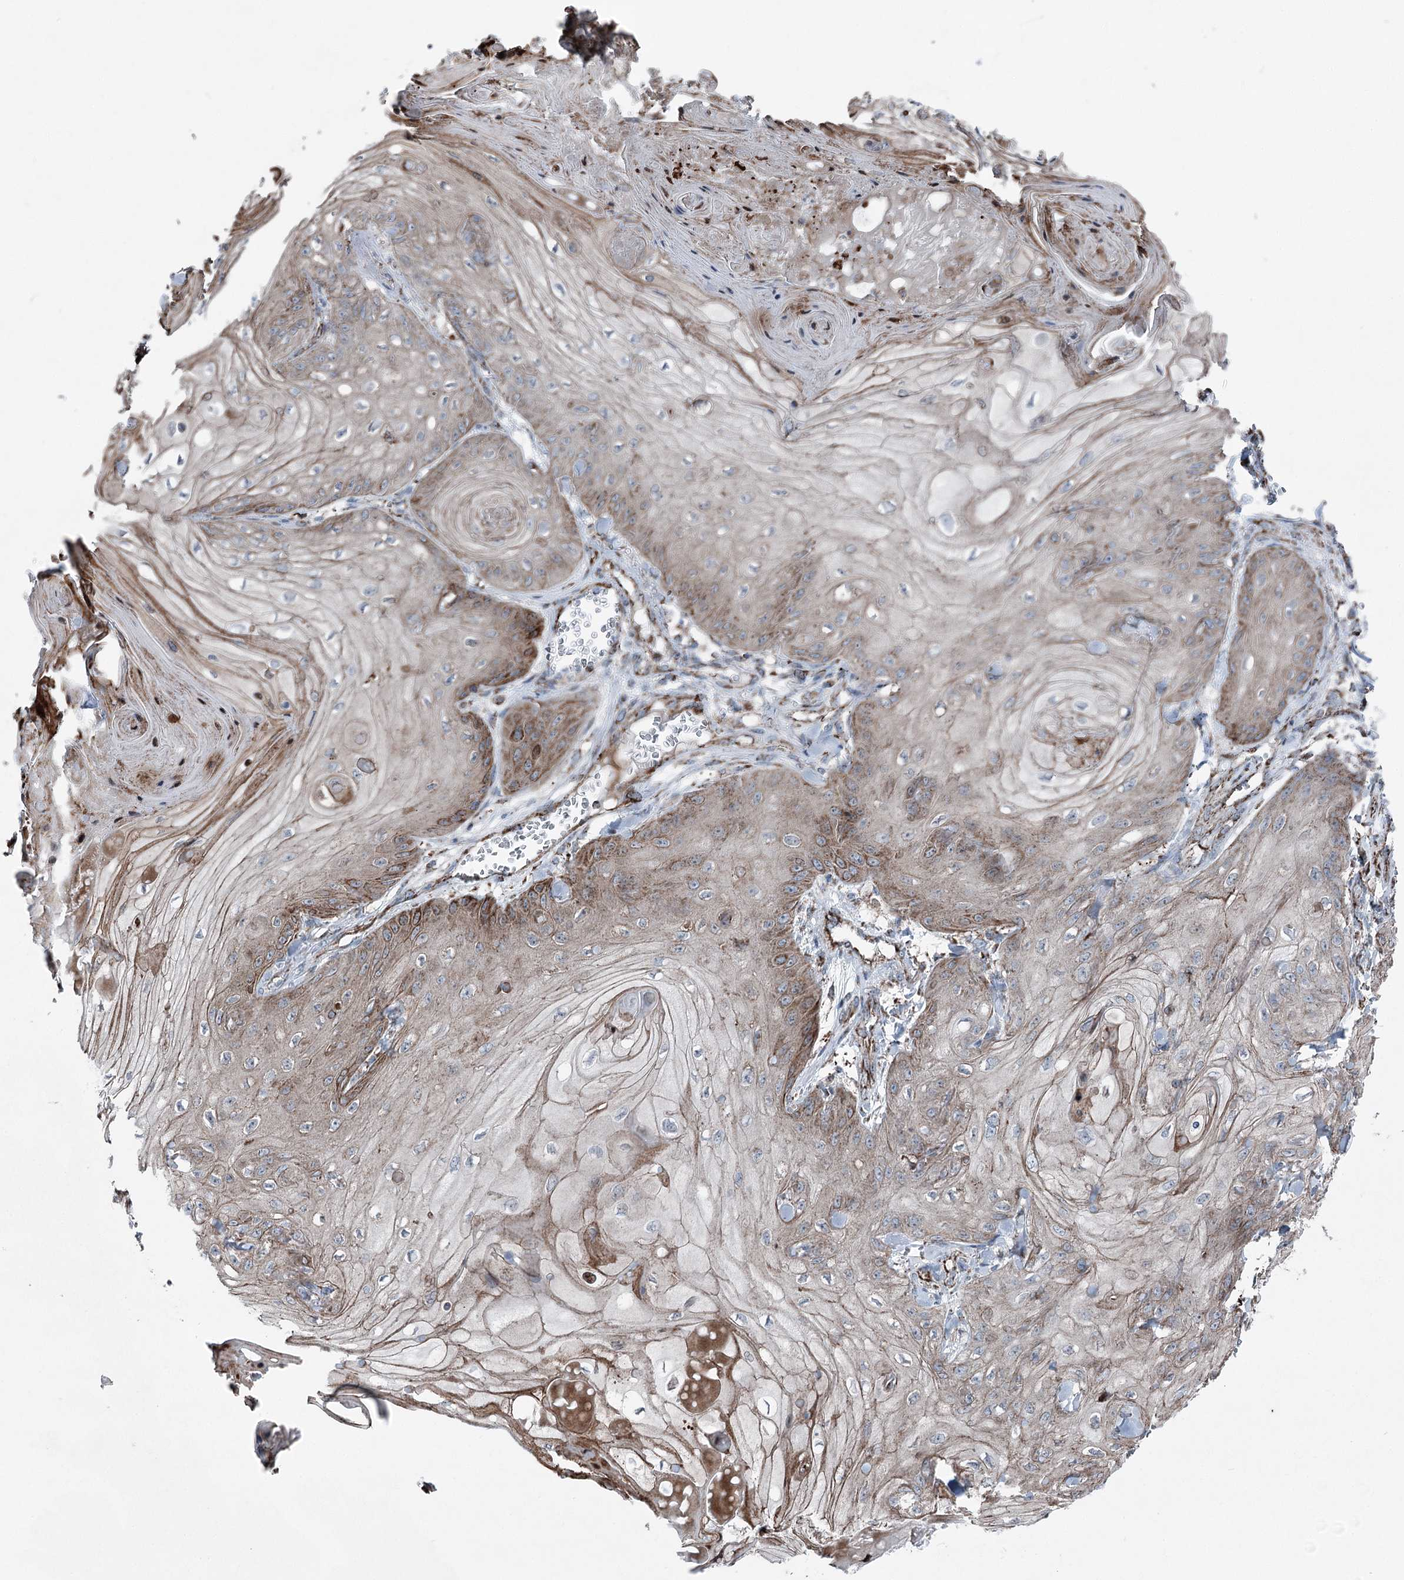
{"staining": {"intensity": "strong", "quantity": "25%-75%", "location": "cytoplasmic/membranous"}, "tissue": "skin cancer", "cell_type": "Tumor cells", "image_type": "cancer", "snomed": [{"axis": "morphology", "description": "Squamous cell carcinoma, NOS"}, {"axis": "topography", "description": "Skin"}], "caption": "Brown immunohistochemical staining in skin cancer exhibits strong cytoplasmic/membranous positivity in about 25%-75% of tumor cells.", "gene": "UCN3", "patient": {"sex": "male", "age": 74}}